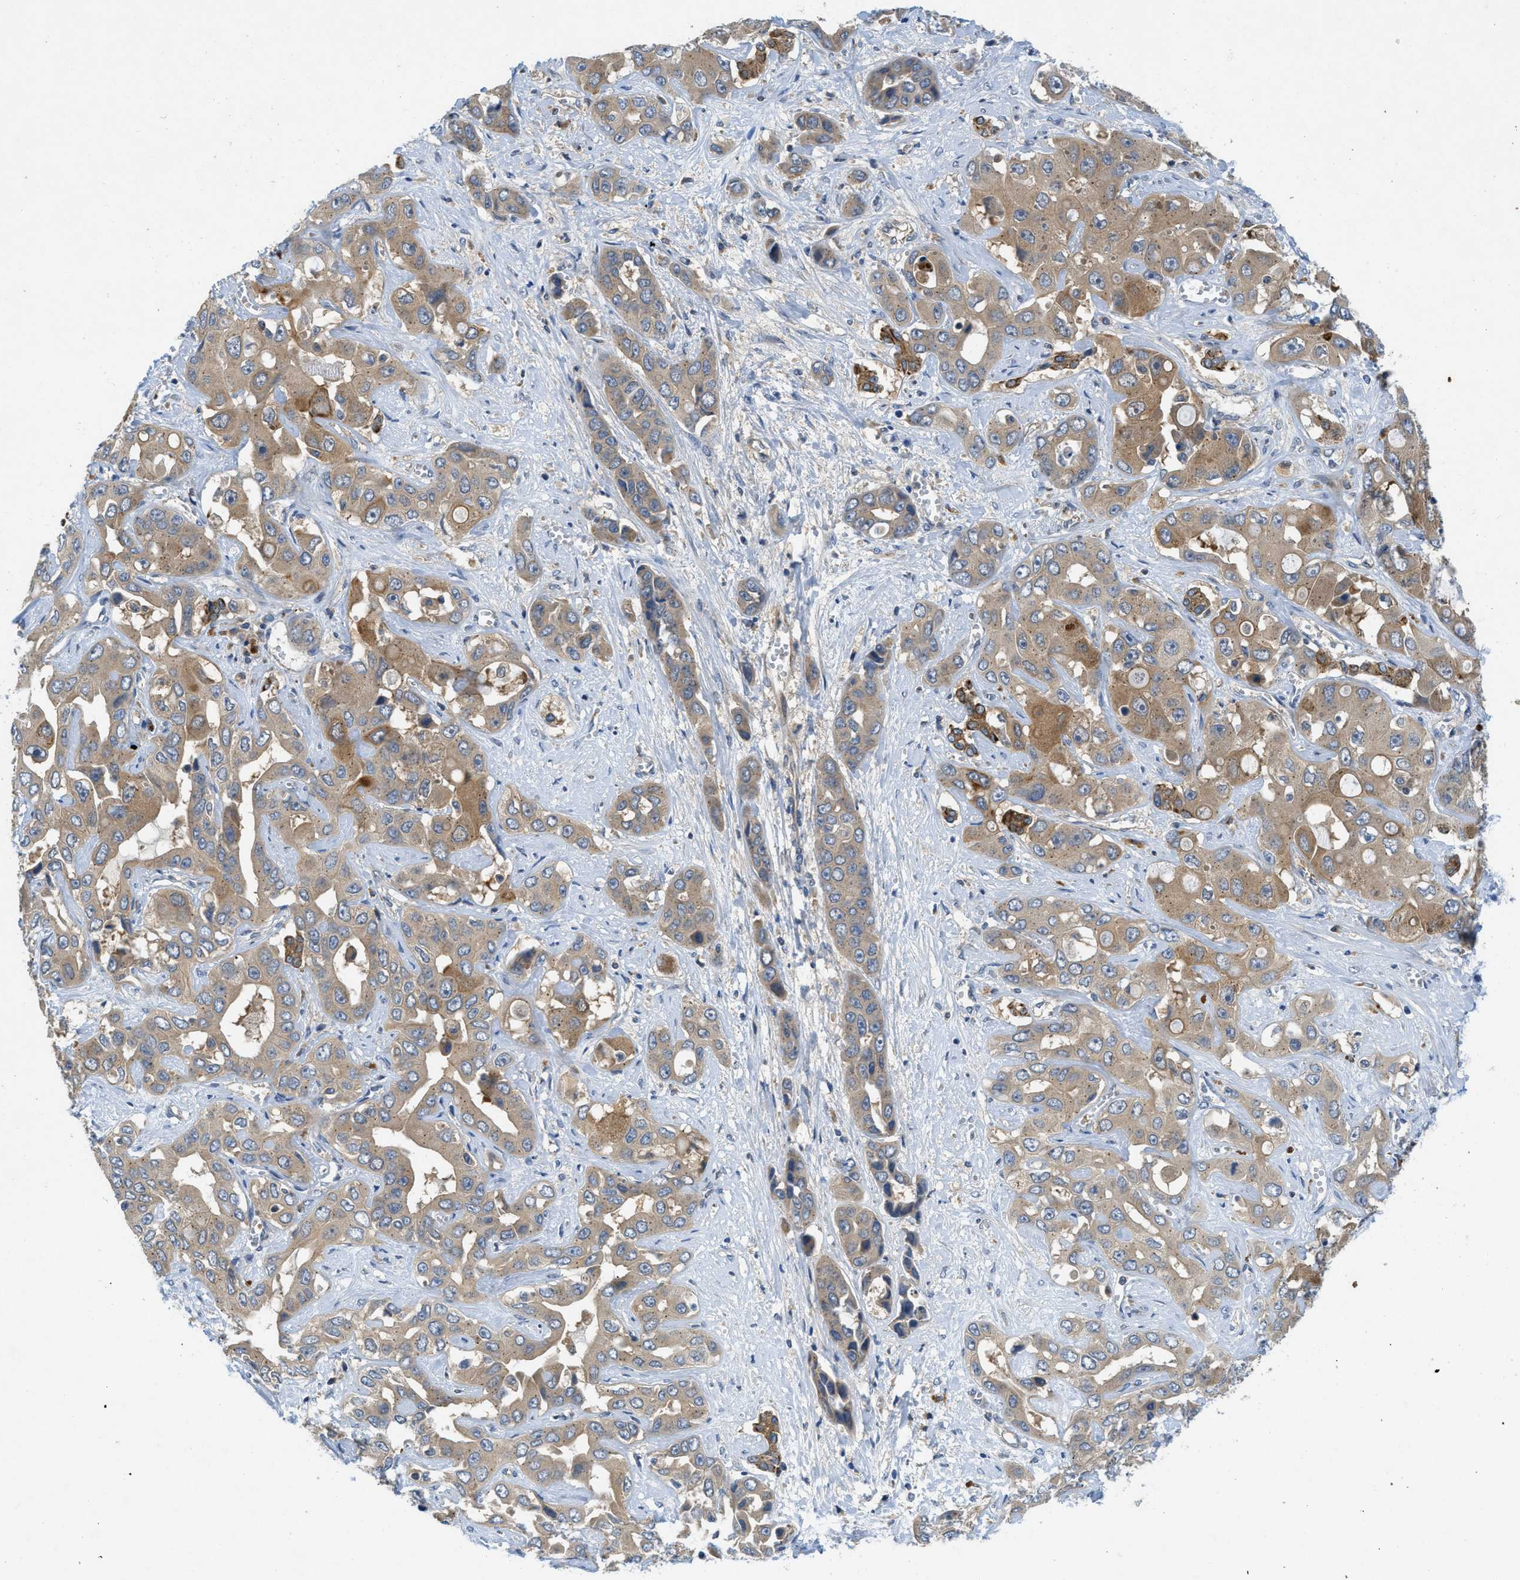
{"staining": {"intensity": "weak", "quantity": ">75%", "location": "cytoplasmic/membranous"}, "tissue": "liver cancer", "cell_type": "Tumor cells", "image_type": "cancer", "snomed": [{"axis": "morphology", "description": "Cholangiocarcinoma"}, {"axis": "topography", "description": "Liver"}], "caption": "Liver cancer tissue reveals weak cytoplasmic/membranous positivity in approximately >75% of tumor cells", "gene": "RIPK2", "patient": {"sex": "female", "age": 52}}